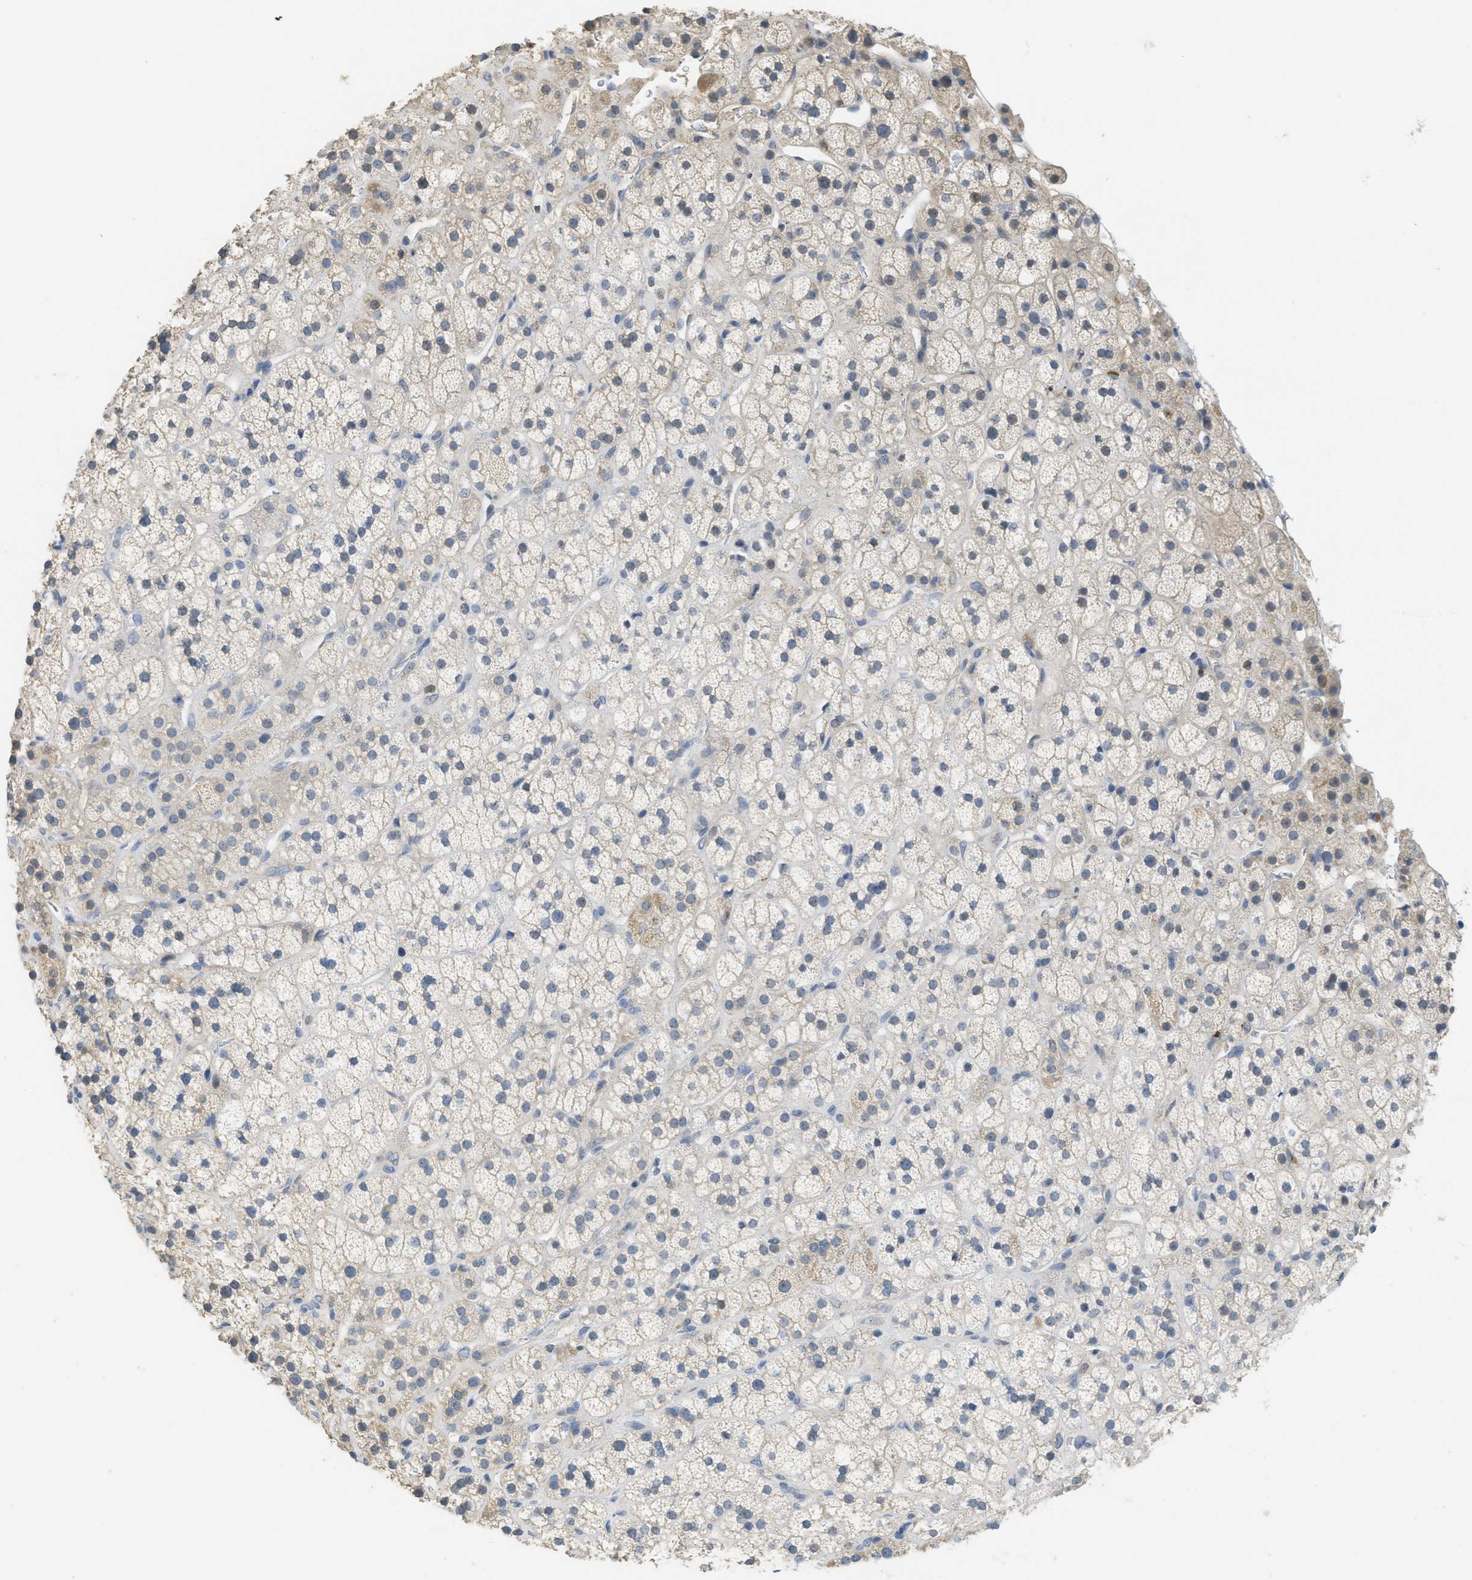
{"staining": {"intensity": "weak", "quantity": ">75%", "location": "cytoplasmic/membranous"}, "tissue": "adrenal gland", "cell_type": "Glandular cells", "image_type": "normal", "snomed": [{"axis": "morphology", "description": "Normal tissue, NOS"}, {"axis": "topography", "description": "Adrenal gland"}], "caption": "Adrenal gland stained with a protein marker displays weak staining in glandular cells.", "gene": "SFXN2", "patient": {"sex": "male", "age": 56}}